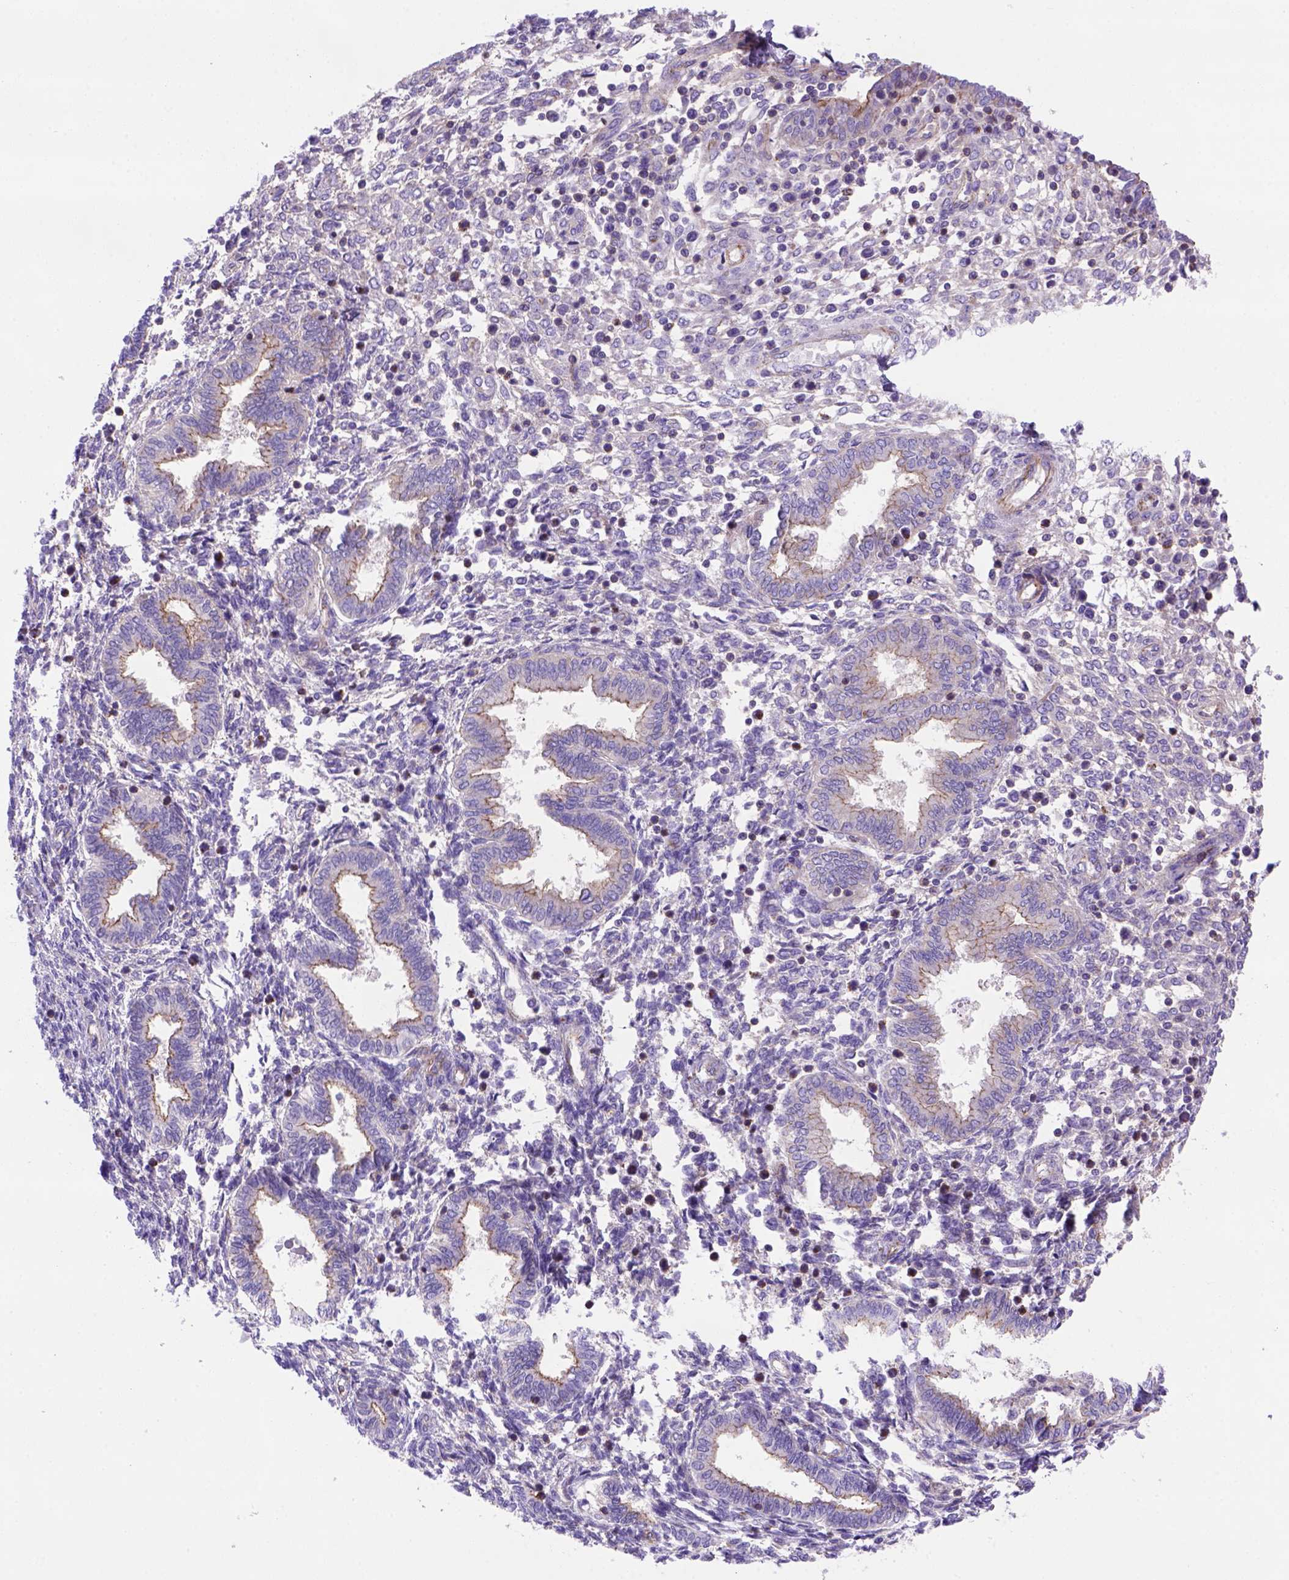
{"staining": {"intensity": "negative", "quantity": "none", "location": "none"}, "tissue": "endometrium", "cell_type": "Cells in endometrial stroma", "image_type": "normal", "snomed": [{"axis": "morphology", "description": "Normal tissue, NOS"}, {"axis": "topography", "description": "Endometrium"}], "caption": "IHC of unremarkable human endometrium shows no expression in cells in endometrial stroma.", "gene": "PEX12", "patient": {"sex": "female", "age": 42}}